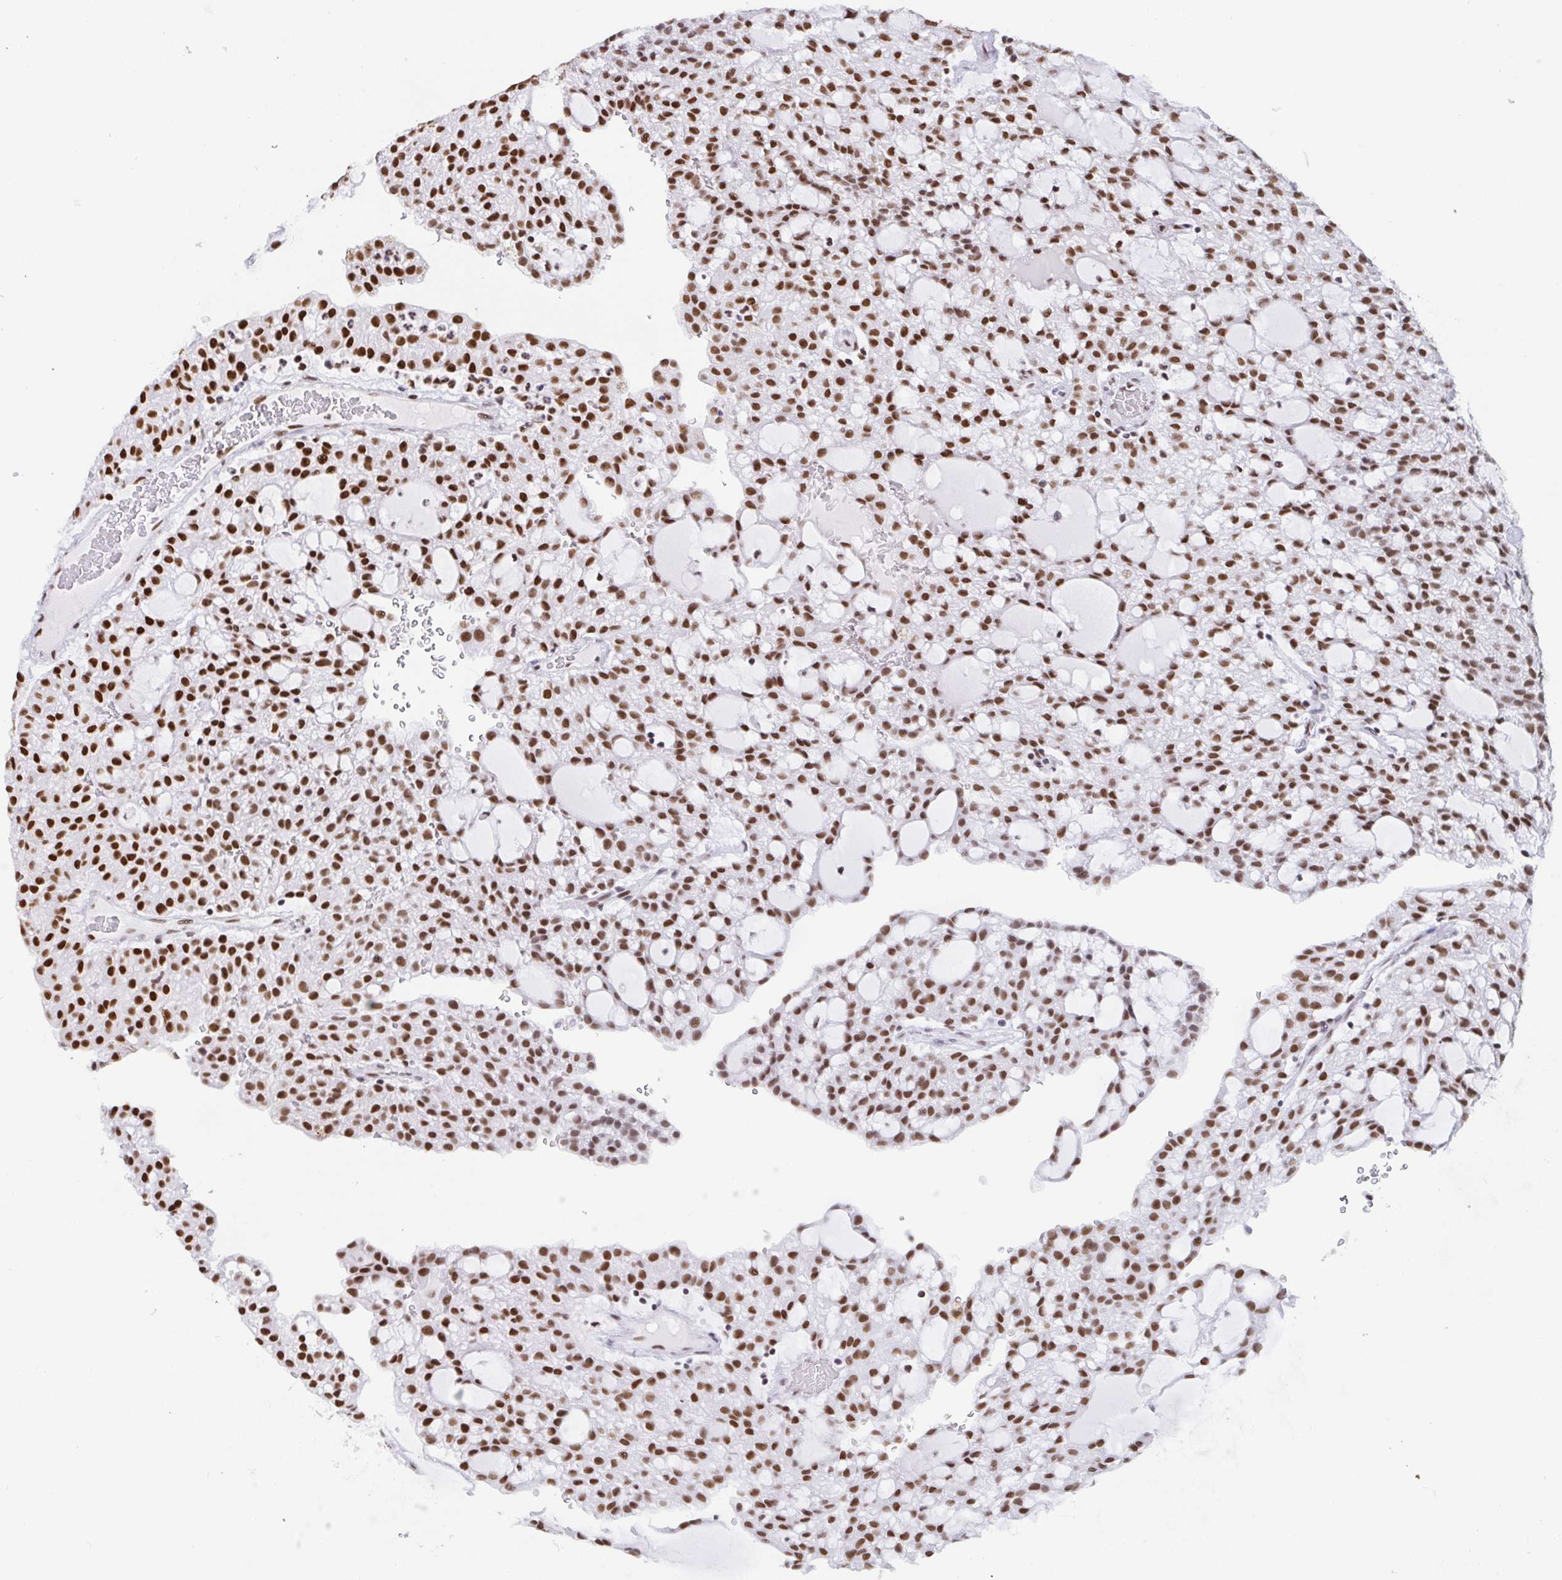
{"staining": {"intensity": "strong", "quantity": ">75%", "location": "nuclear"}, "tissue": "renal cancer", "cell_type": "Tumor cells", "image_type": "cancer", "snomed": [{"axis": "morphology", "description": "Adenocarcinoma, NOS"}, {"axis": "topography", "description": "Kidney"}], "caption": "Strong nuclear positivity for a protein is appreciated in approximately >75% of tumor cells of renal cancer (adenocarcinoma) using immunohistochemistry.", "gene": "EWSR1", "patient": {"sex": "male", "age": 63}}